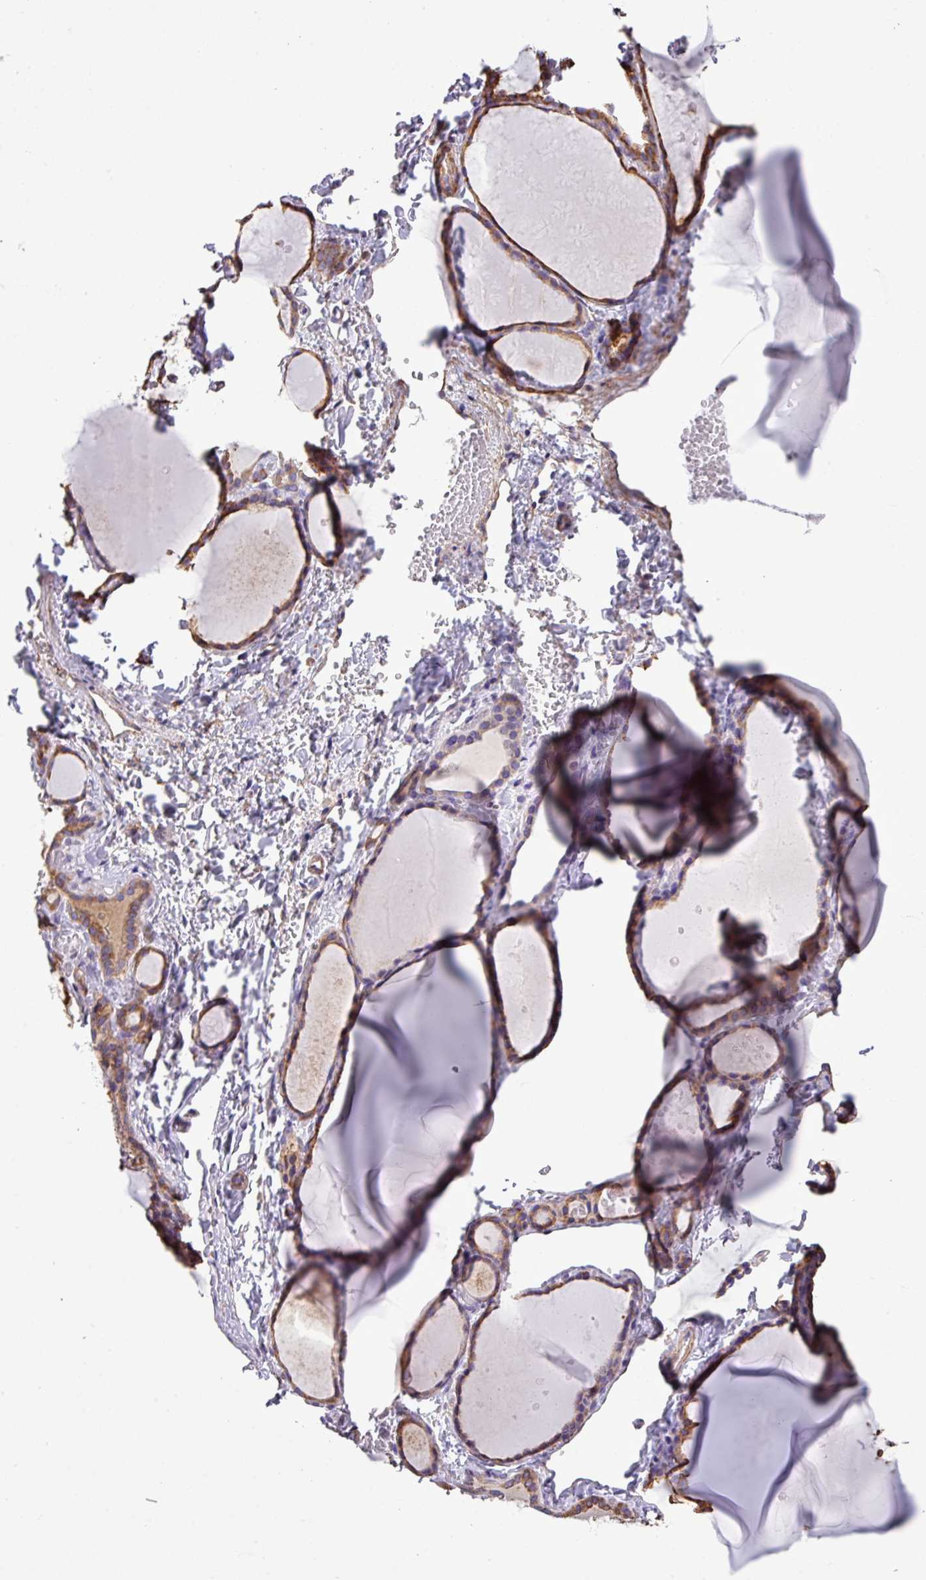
{"staining": {"intensity": "strong", "quantity": ">75%", "location": "cytoplasmic/membranous"}, "tissue": "thyroid gland", "cell_type": "Glandular cells", "image_type": "normal", "snomed": [{"axis": "morphology", "description": "Normal tissue, NOS"}, {"axis": "topography", "description": "Thyroid gland"}], "caption": "Immunohistochemistry of benign thyroid gland shows high levels of strong cytoplasmic/membranous expression in about >75% of glandular cells. (DAB IHC, brown staining for protein, blue staining for nuclei).", "gene": "ZSCAN5A", "patient": {"sex": "female", "age": 49}}